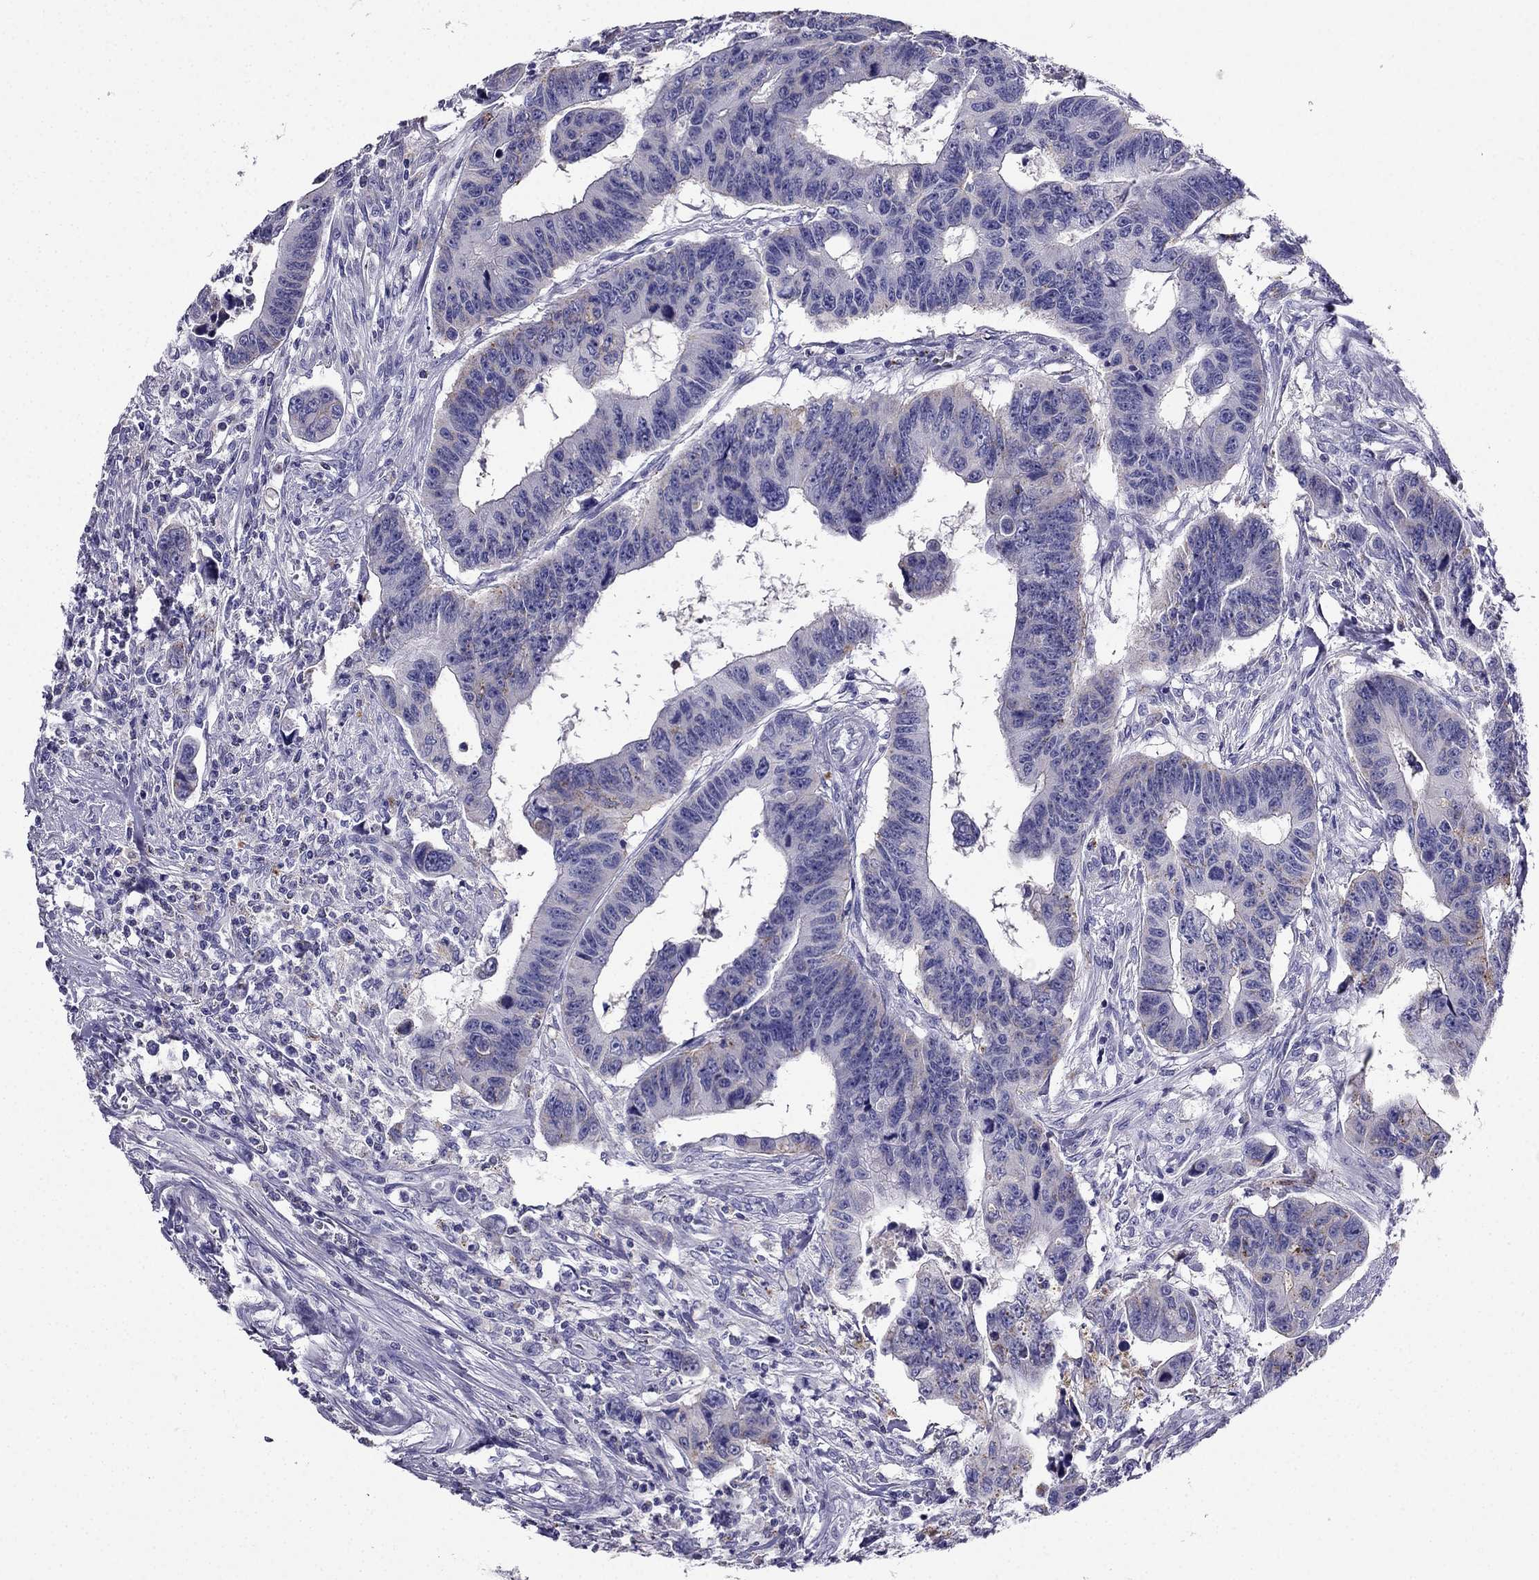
{"staining": {"intensity": "negative", "quantity": "none", "location": "none"}, "tissue": "colorectal cancer", "cell_type": "Tumor cells", "image_type": "cancer", "snomed": [{"axis": "morphology", "description": "Adenocarcinoma, NOS"}, {"axis": "topography", "description": "Rectum"}], "caption": "DAB (3,3'-diaminobenzidine) immunohistochemical staining of colorectal cancer reveals no significant staining in tumor cells.", "gene": "PTH", "patient": {"sex": "female", "age": 85}}